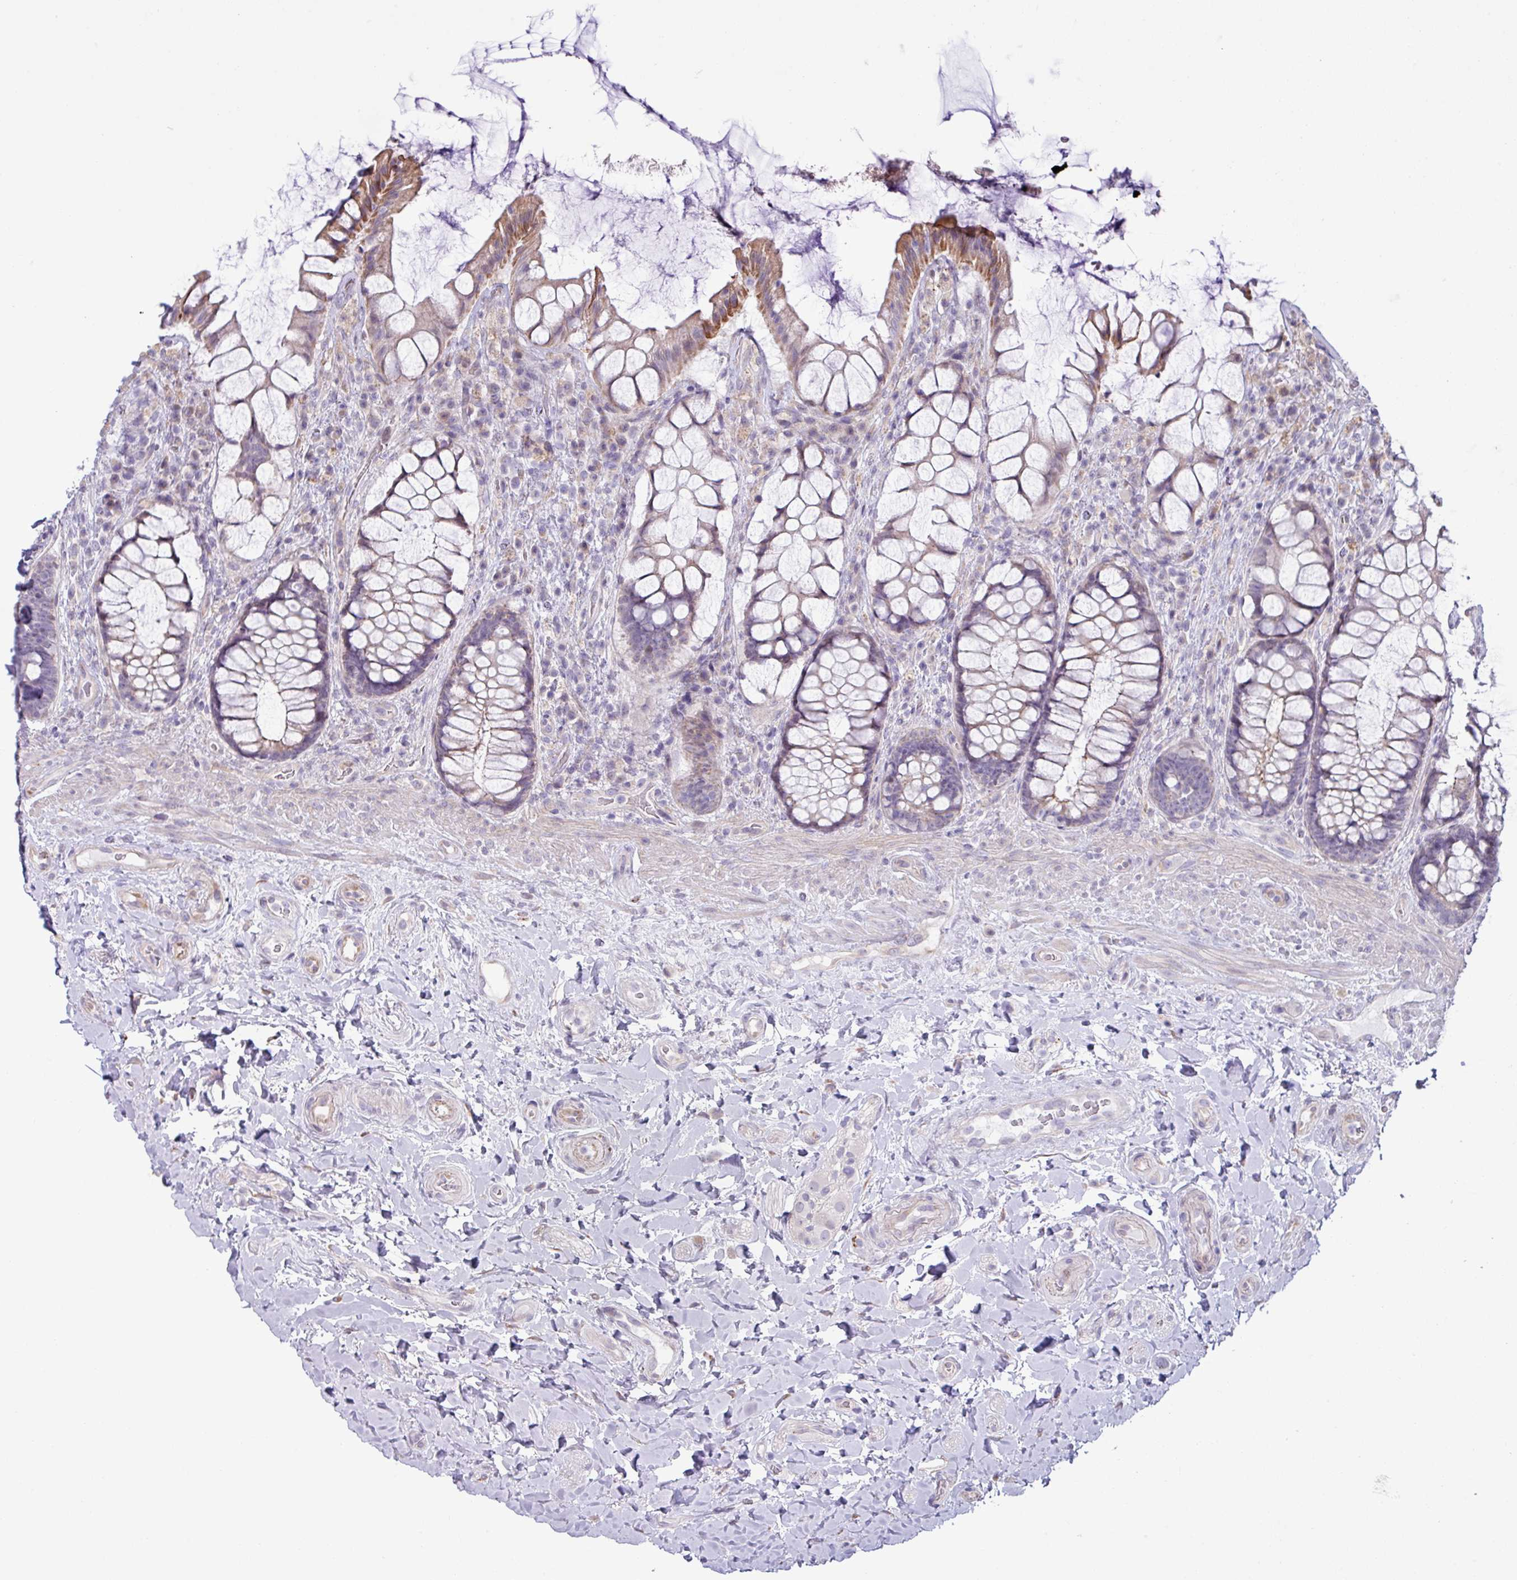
{"staining": {"intensity": "moderate", "quantity": "<25%", "location": "cytoplasmic/membranous"}, "tissue": "rectum", "cell_type": "Glandular cells", "image_type": "normal", "snomed": [{"axis": "morphology", "description": "Normal tissue, NOS"}, {"axis": "topography", "description": "Rectum"}], "caption": "High-power microscopy captured an immunohistochemistry photomicrograph of normal rectum, revealing moderate cytoplasmic/membranous expression in approximately <25% of glandular cells.", "gene": "IRGC", "patient": {"sex": "female", "age": 58}}